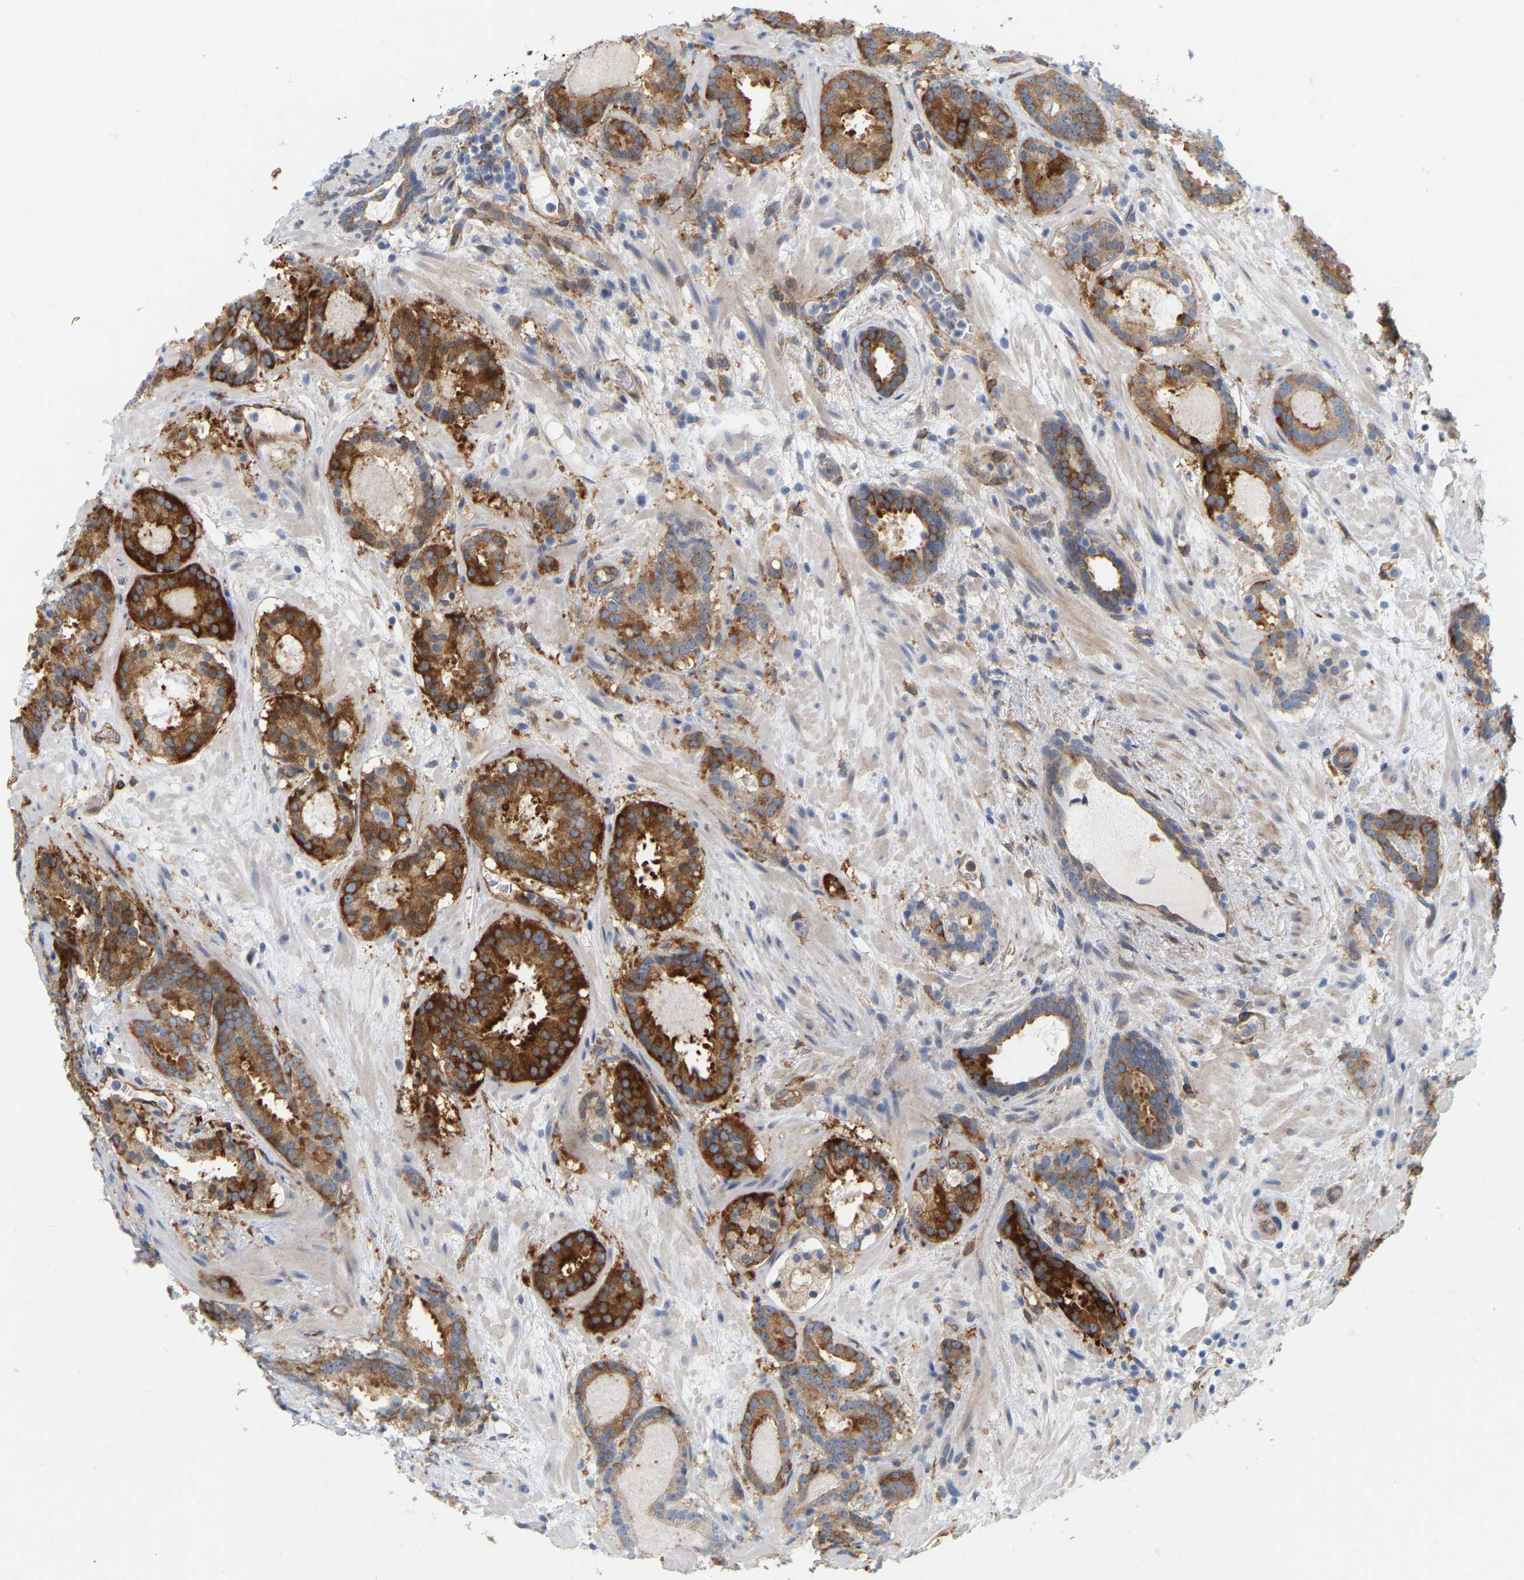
{"staining": {"intensity": "strong", "quantity": ">75%", "location": "cytoplasmic/membranous"}, "tissue": "prostate cancer", "cell_type": "Tumor cells", "image_type": "cancer", "snomed": [{"axis": "morphology", "description": "Adenocarcinoma, Low grade"}, {"axis": "topography", "description": "Prostate"}], "caption": "Human prostate low-grade adenocarcinoma stained for a protein (brown) demonstrates strong cytoplasmic/membranous positive expression in about >75% of tumor cells.", "gene": "RAPH1", "patient": {"sex": "male", "age": 69}}